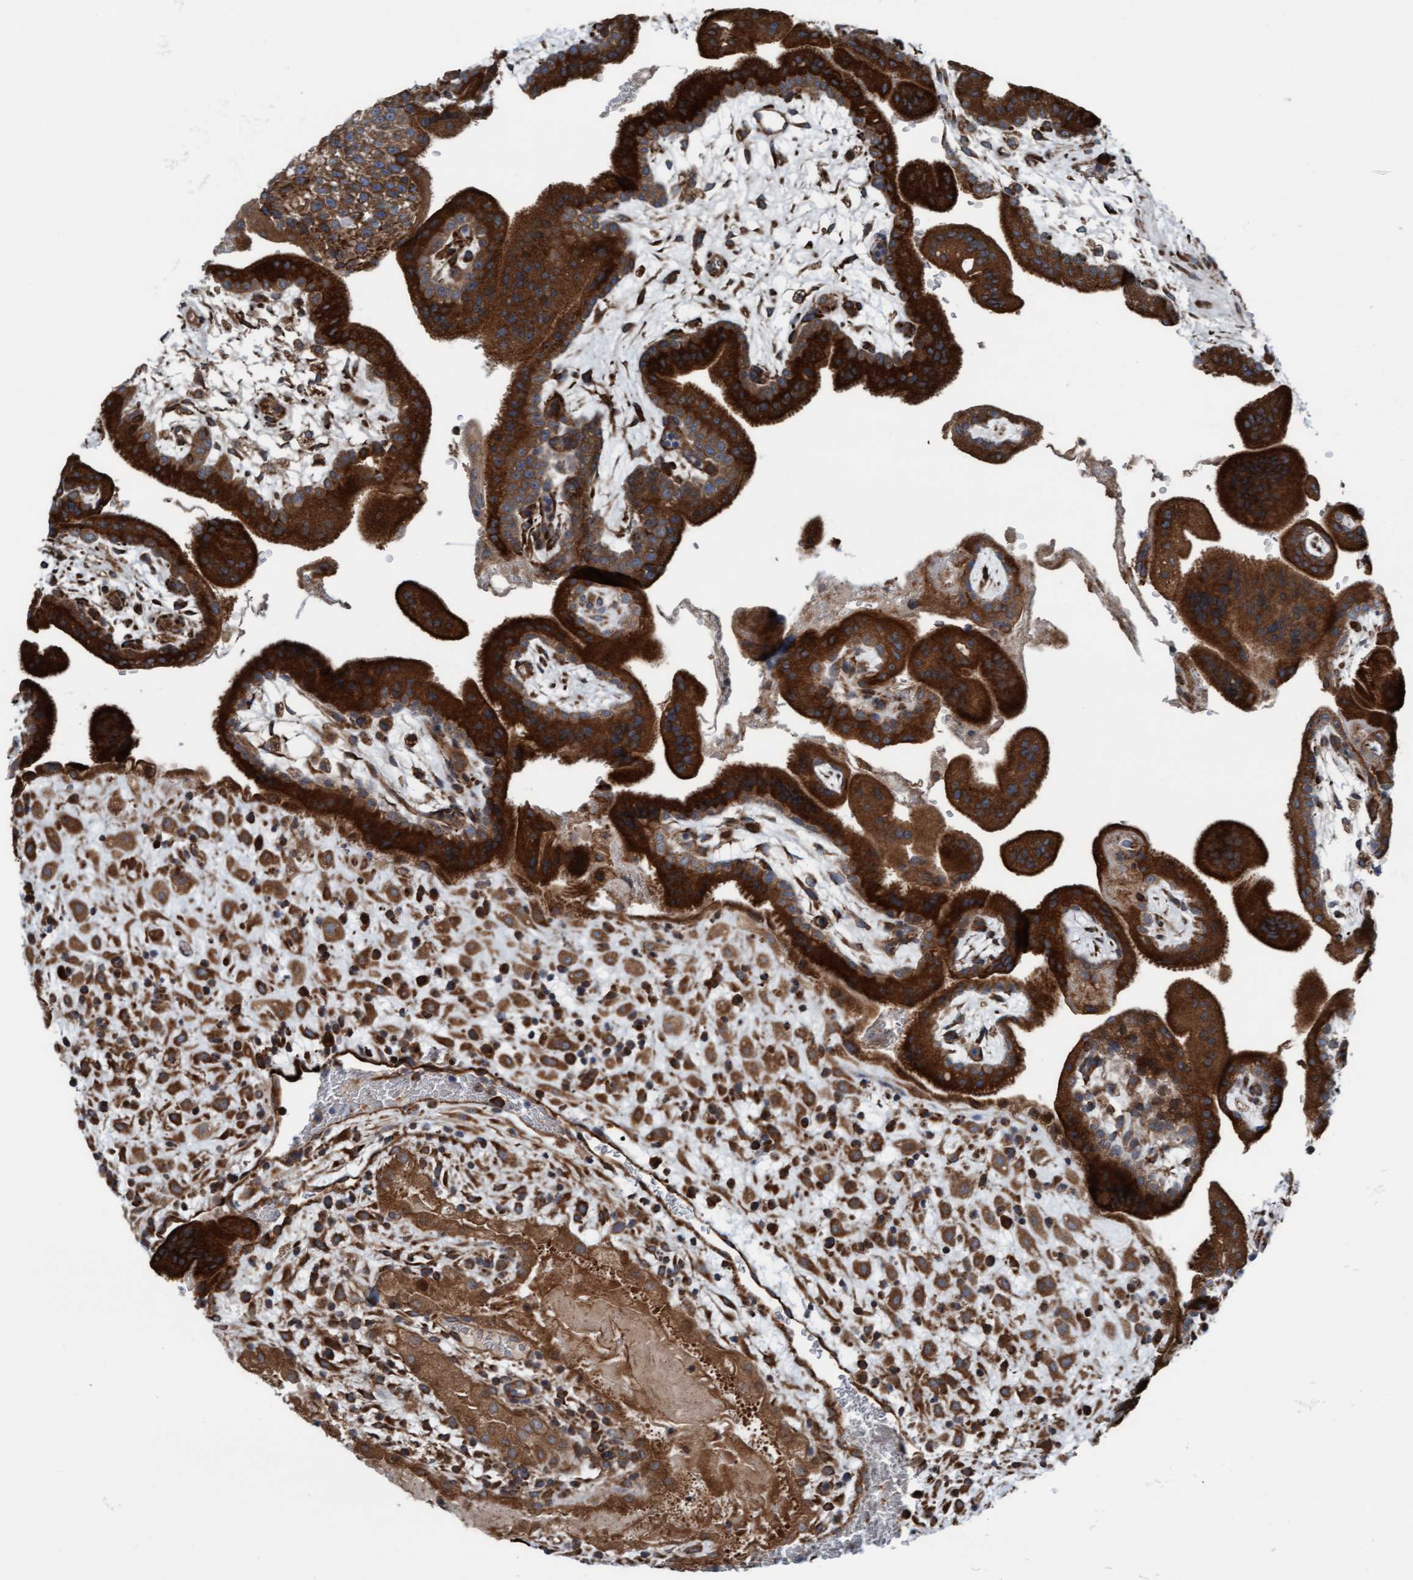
{"staining": {"intensity": "strong", "quantity": ">75%", "location": "cytoplasmic/membranous"}, "tissue": "placenta", "cell_type": "Decidual cells", "image_type": "normal", "snomed": [{"axis": "morphology", "description": "Normal tissue, NOS"}, {"axis": "topography", "description": "Placenta"}], "caption": "High-power microscopy captured an immunohistochemistry histopathology image of normal placenta, revealing strong cytoplasmic/membranous positivity in approximately >75% of decidual cells. The protein of interest is shown in brown color, while the nuclei are stained blue.", "gene": "RAP1GAP2", "patient": {"sex": "female", "age": 35}}